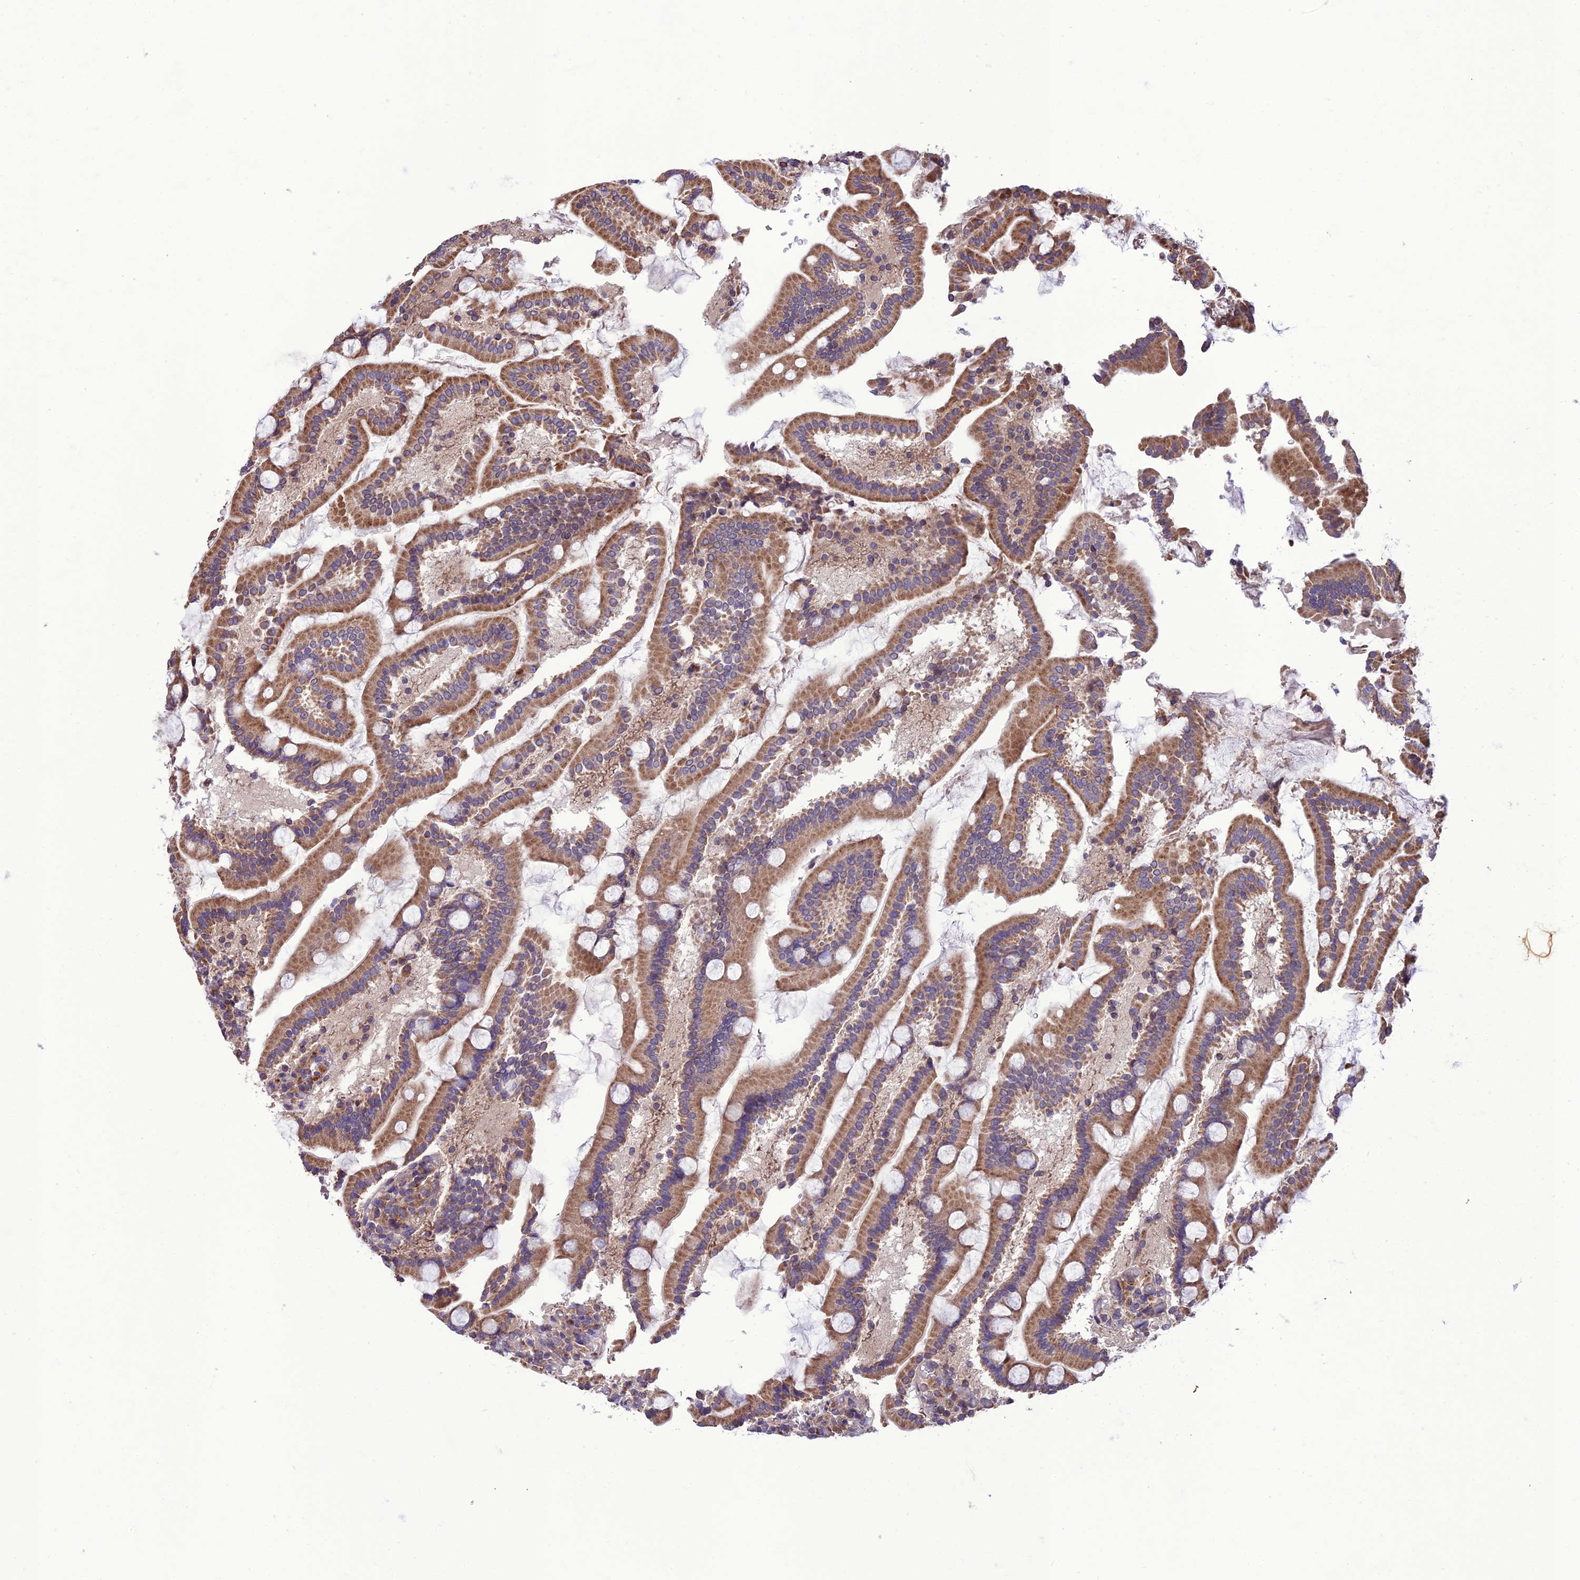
{"staining": {"intensity": "strong", "quantity": ">75%", "location": "cytoplasmic/membranous"}, "tissue": "duodenum", "cell_type": "Glandular cells", "image_type": "normal", "snomed": [{"axis": "morphology", "description": "Normal tissue, NOS"}, {"axis": "topography", "description": "Duodenum"}], "caption": "Duodenum stained for a protein displays strong cytoplasmic/membranous positivity in glandular cells.", "gene": "PPIL3", "patient": {"sex": "male", "age": 55}}